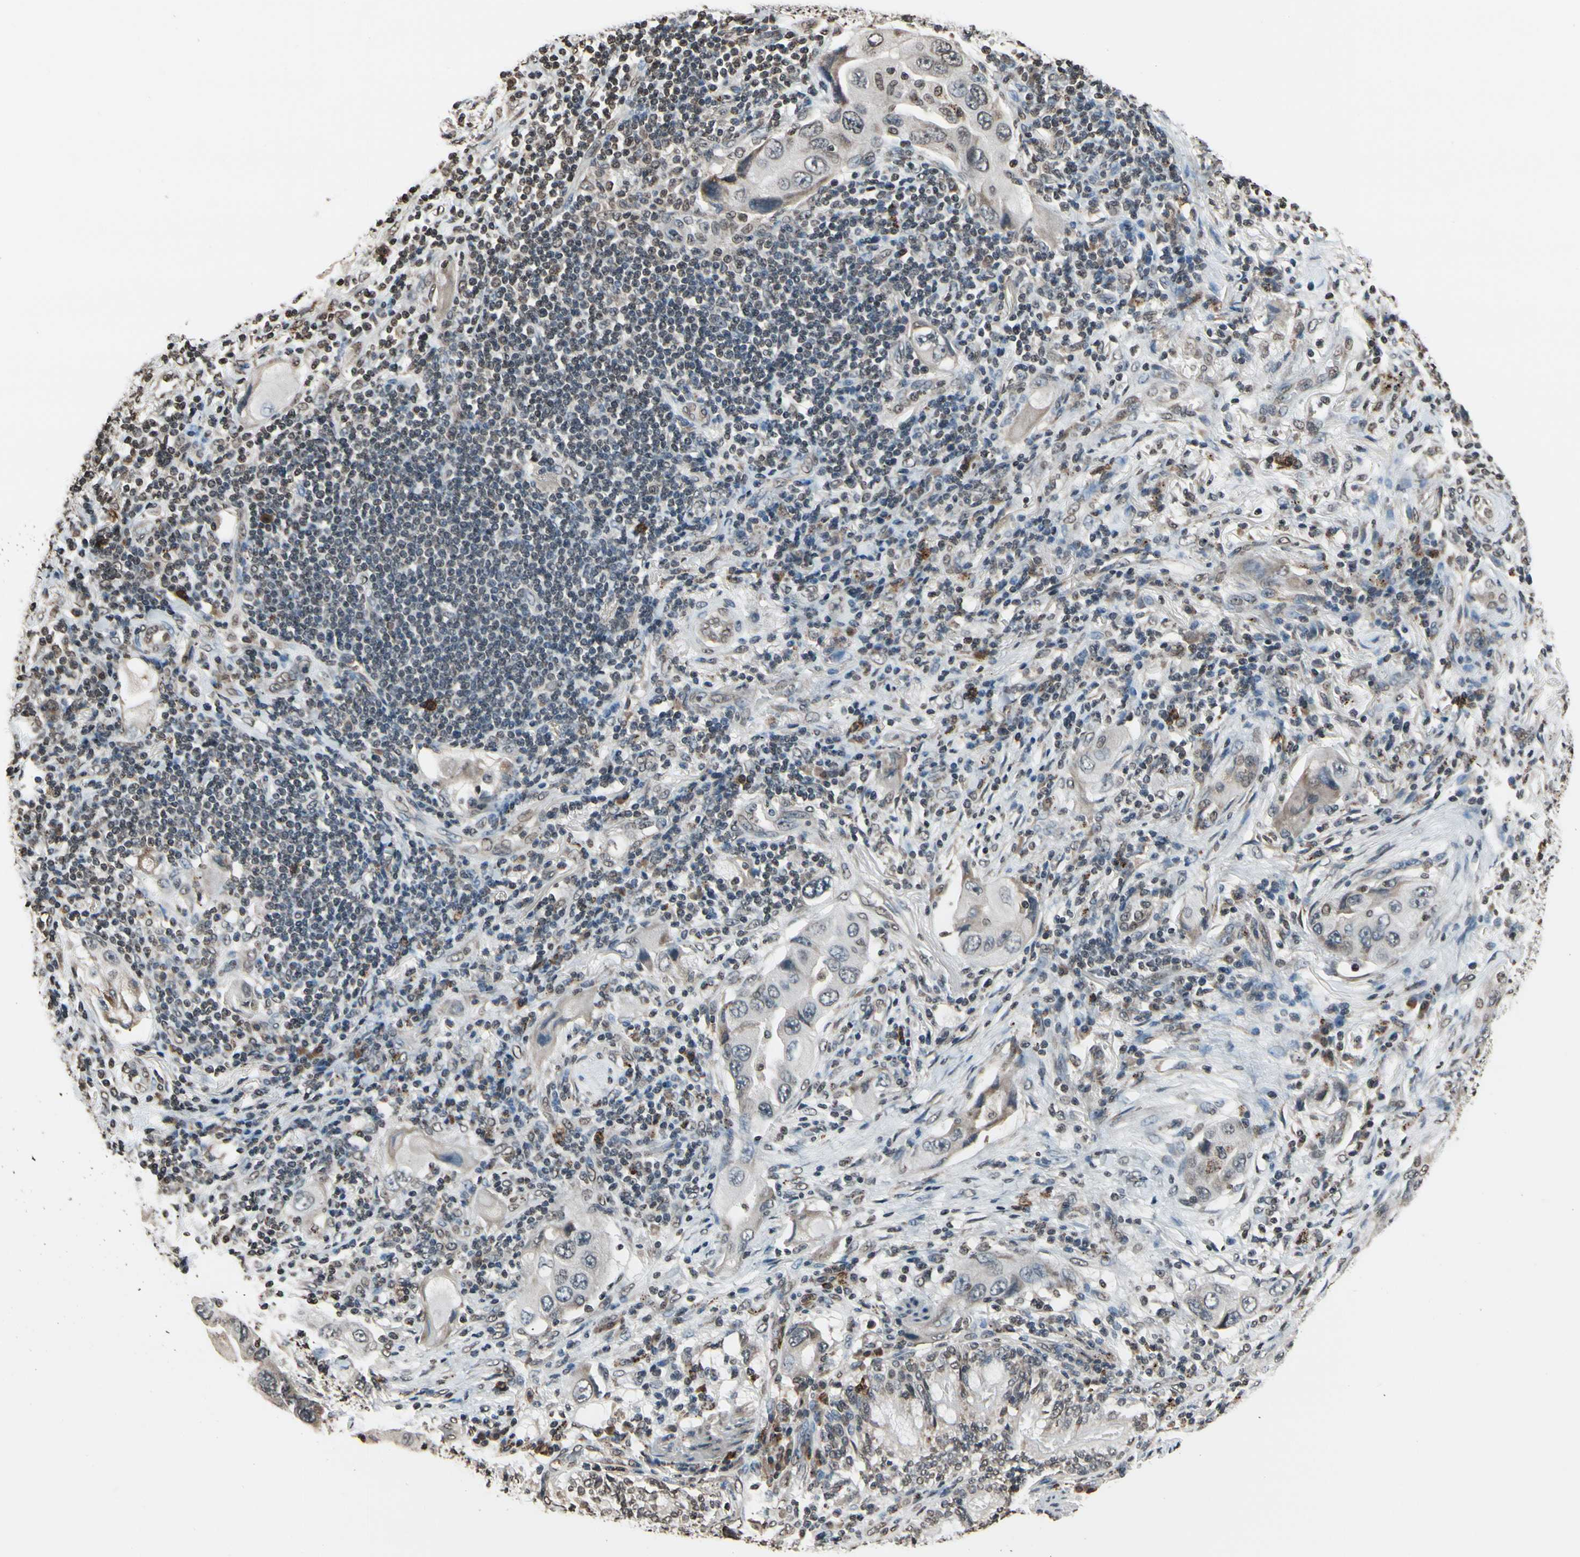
{"staining": {"intensity": "negative", "quantity": "none", "location": "none"}, "tissue": "lung cancer", "cell_type": "Tumor cells", "image_type": "cancer", "snomed": [{"axis": "morphology", "description": "Adenocarcinoma, NOS"}, {"axis": "topography", "description": "Lung"}], "caption": "High magnification brightfield microscopy of lung adenocarcinoma stained with DAB (3,3'-diaminobenzidine) (brown) and counterstained with hematoxylin (blue): tumor cells show no significant positivity.", "gene": "HIPK2", "patient": {"sex": "female", "age": 65}}